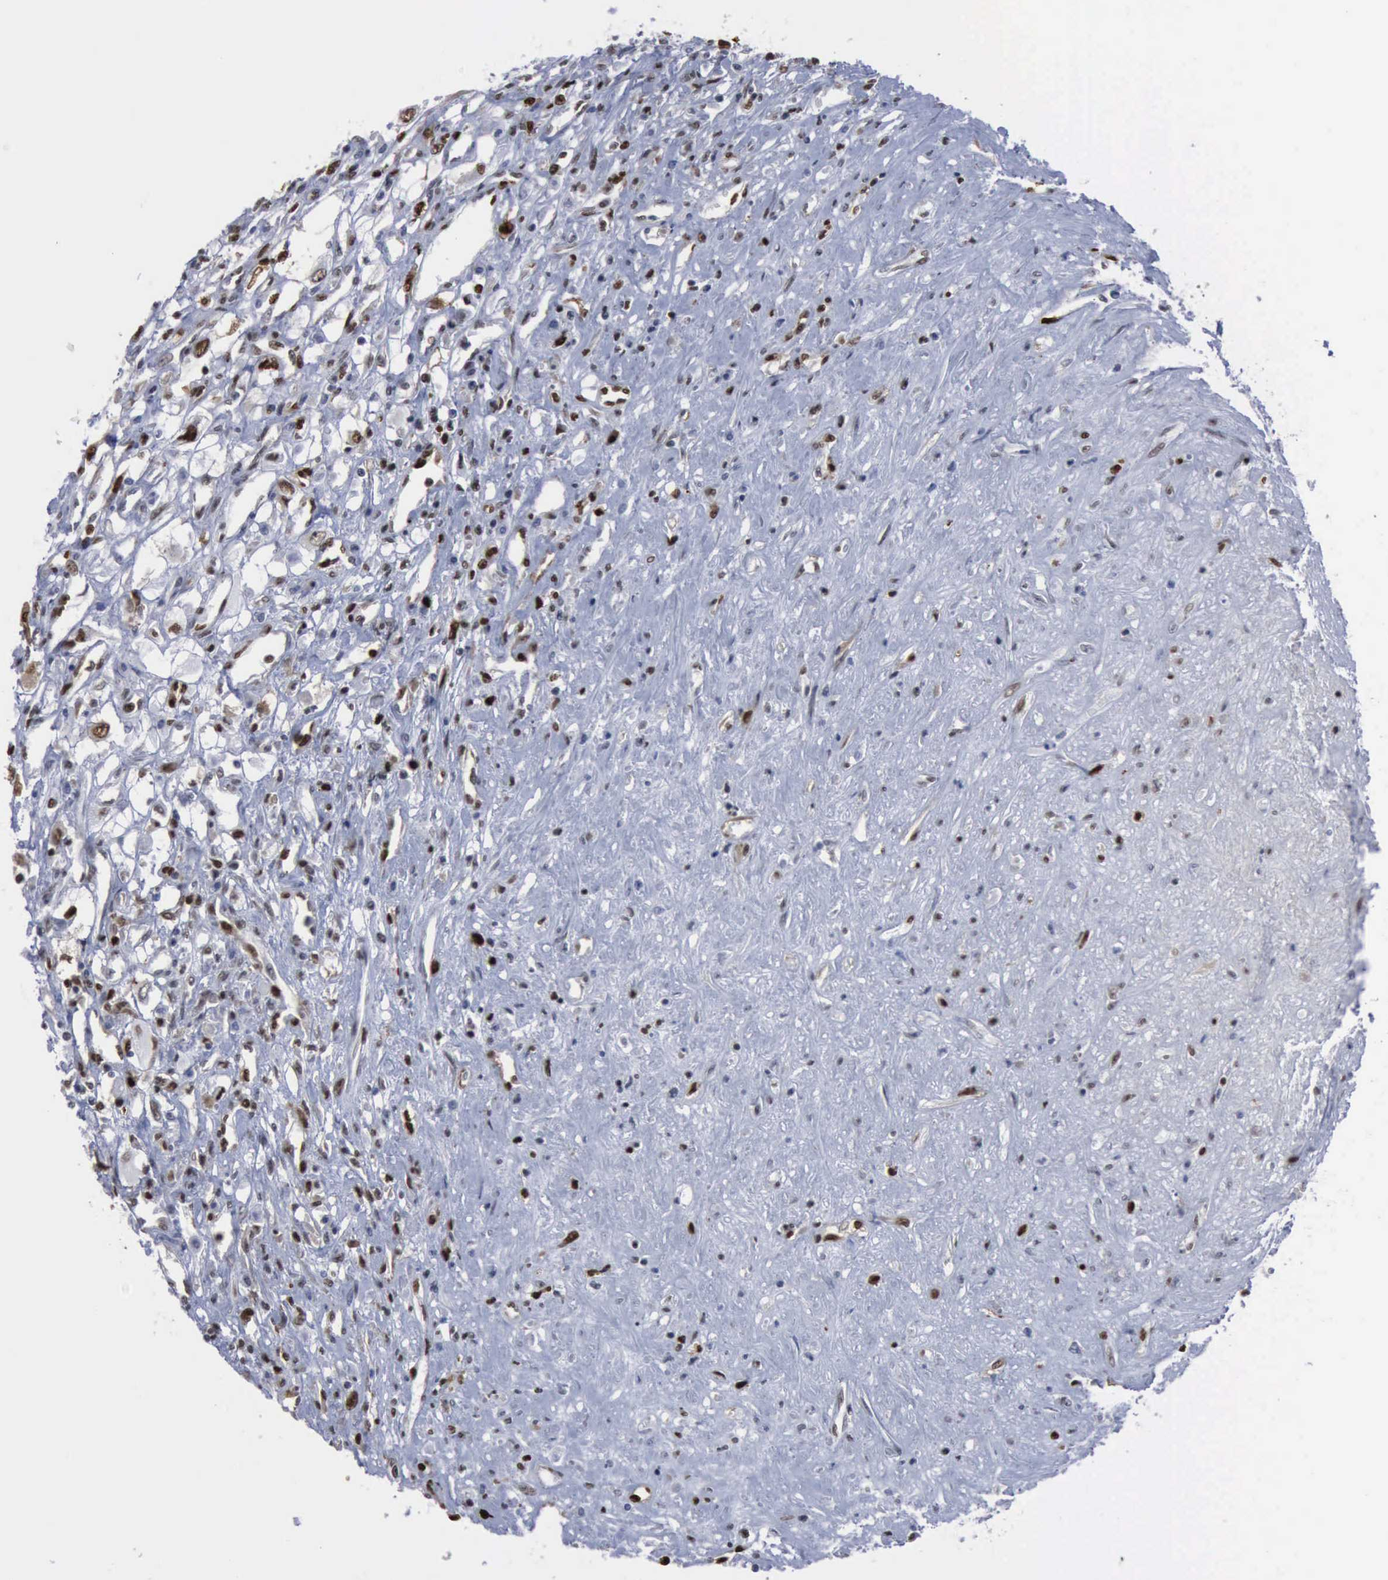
{"staining": {"intensity": "moderate", "quantity": "25%-75%", "location": "nuclear"}, "tissue": "renal cancer", "cell_type": "Tumor cells", "image_type": "cancer", "snomed": [{"axis": "morphology", "description": "Adenocarcinoma, NOS"}, {"axis": "topography", "description": "Kidney"}], "caption": "Brown immunohistochemical staining in renal adenocarcinoma exhibits moderate nuclear positivity in approximately 25%-75% of tumor cells.", "gene": "PCNA", "patient": {"sex": "male", "age": 57}}